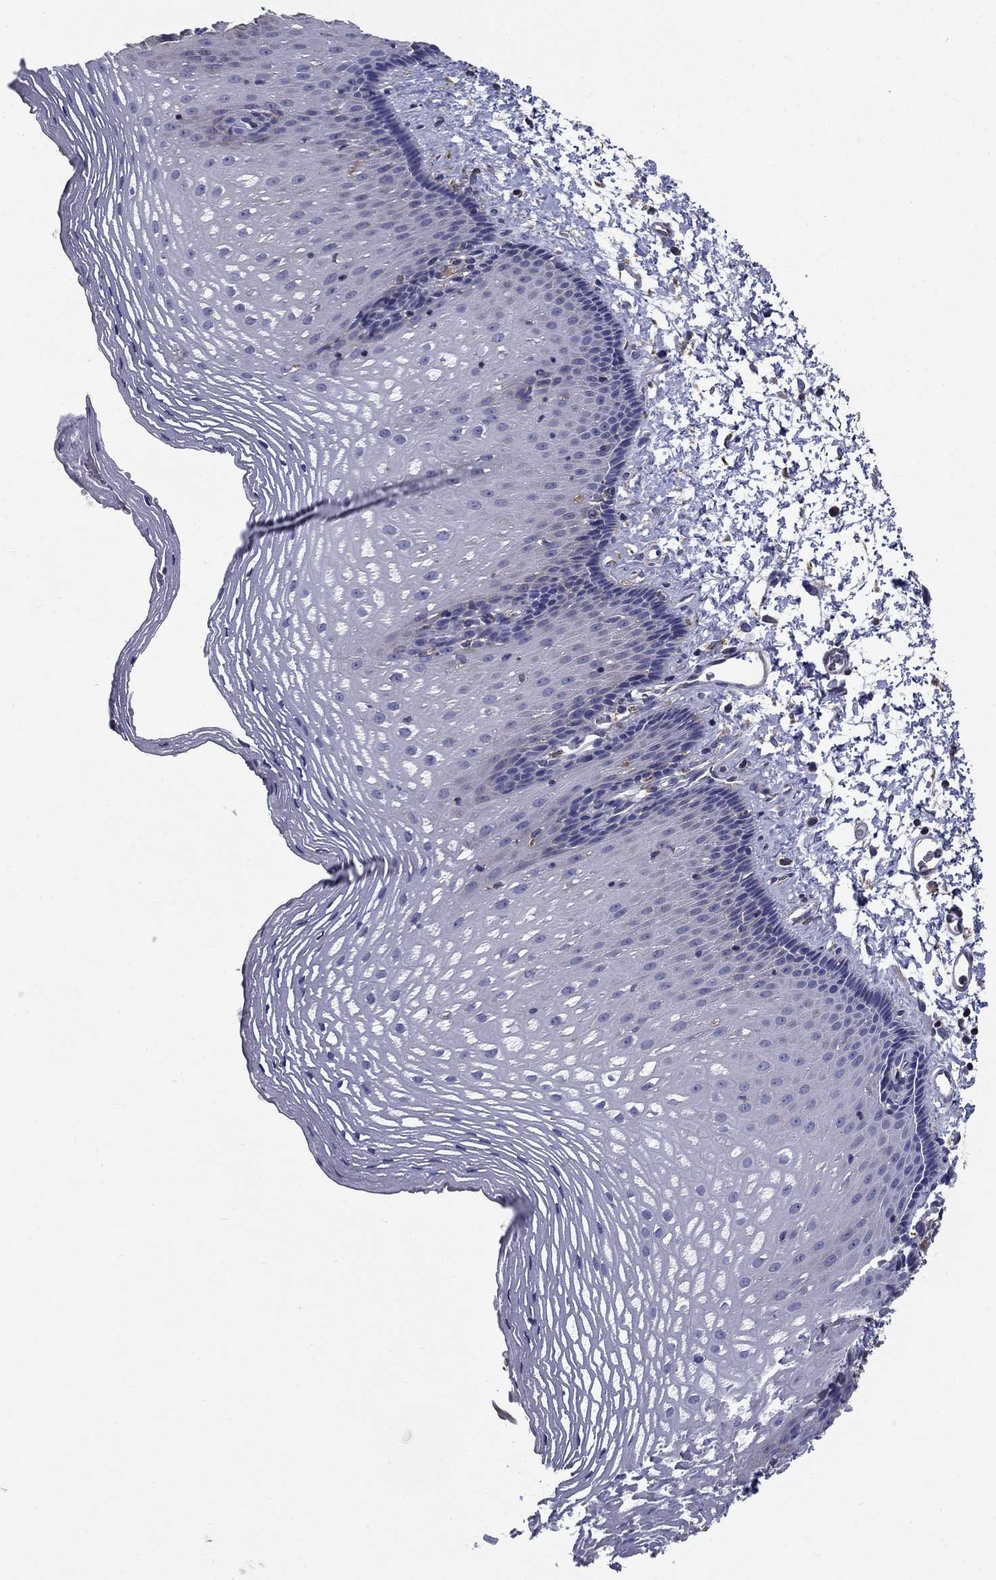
{"staining": {"intensity": "negative", "quantity": "none", "location": "none"}, "tissue": "esophagus", "cell_type": "Squamous epithelial cells", "image_type": "normal", "snomed": [{"axis": "morphology", "description": "Normal tissue, NOS"}, {"axis": "topography", "description": "Esophagus"}], "caption": "IHC histopathology image of unremarkable esophagus stained for a protein (brown), which demonstrates no expression in squamous epithelial cells.", "gene": "NME5", "patient": {"sex": "male", "age": 76}}